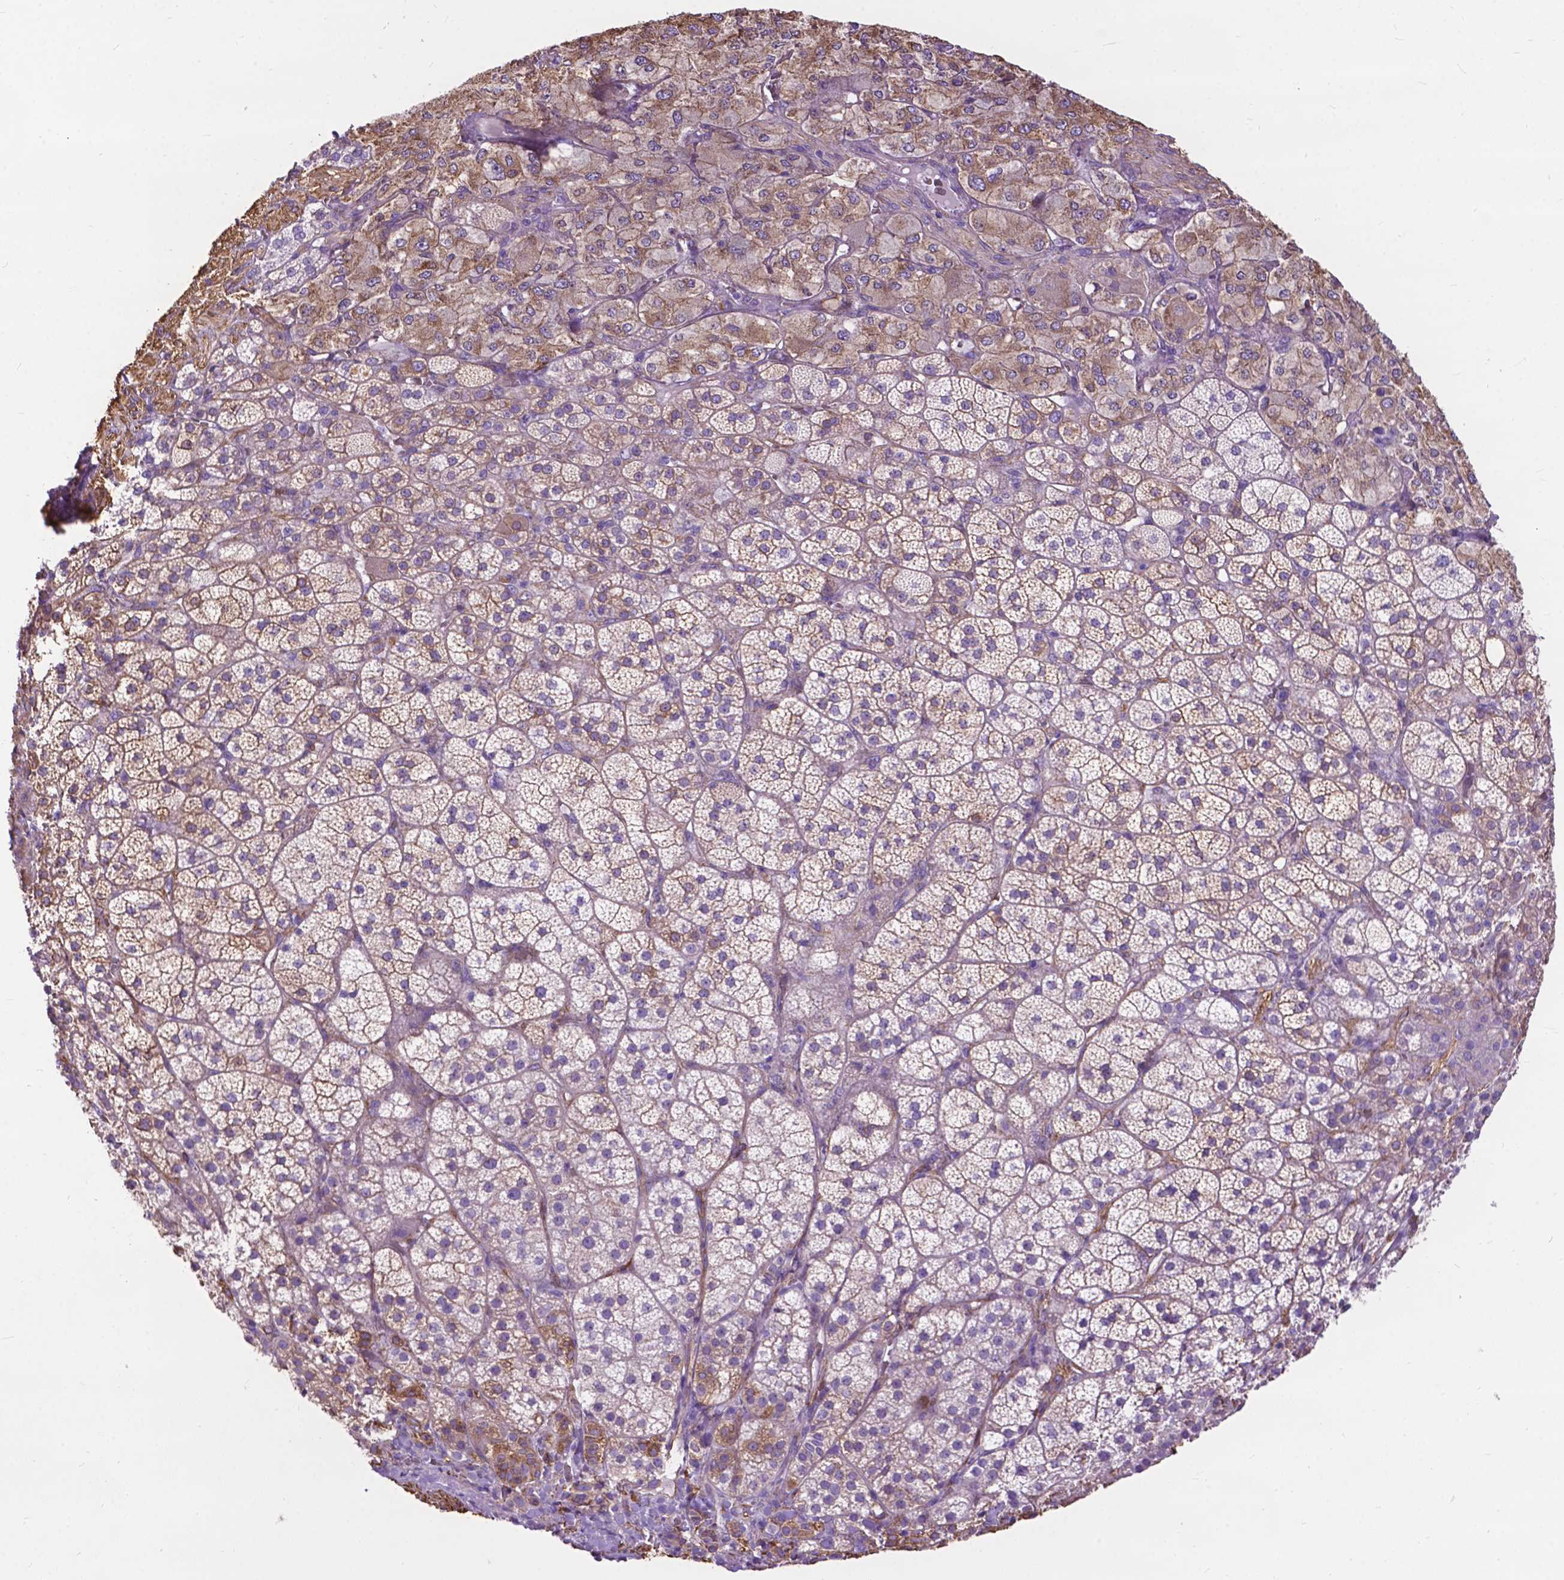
{"staining": {"intensity": "negative", "quantity": "none", "location": "none"}, "tissue": "adrenal gland", "cell_type": "Glandular cells", "image_type": "normal", "snomed": [{"axis": "morphology", "description": "Normal tissue, NOS"}, {"axis": "topography", "description": "Adrenal gland"}], "caption": "The immunohistochemistry photomicrograph has no significant positivity in glandular cells of adrenal gland. (DAB immunohistochemistry (IHC) visualized using brightfield microscopy, high magnification).", "gene": "PCDHA12", "patient": {"sex": "female", "age": 60}}